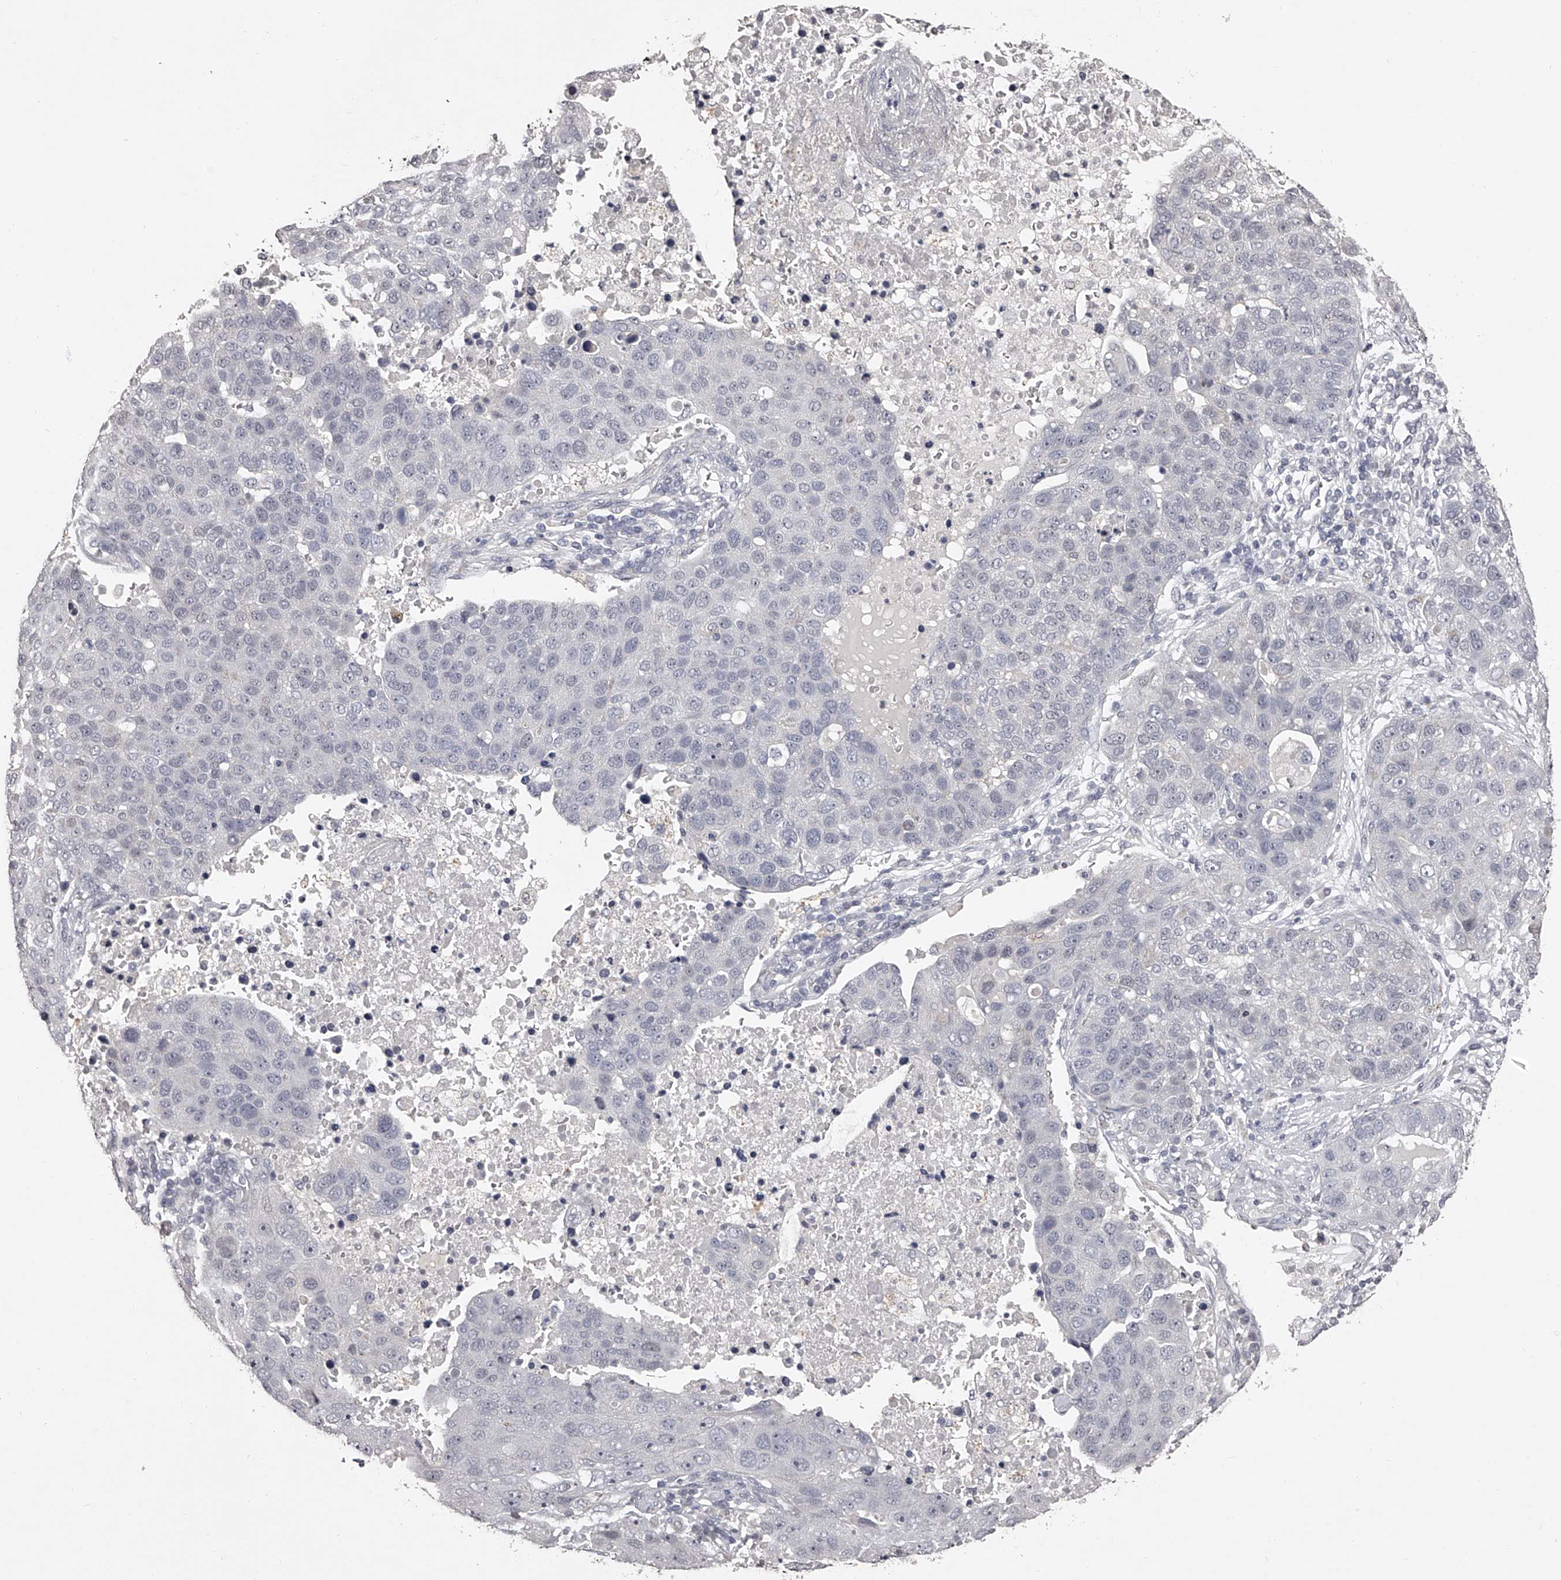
{"staining": {"intensity": "negative", "quantity": "none", "location": "none"}, "tissue": "pancreatic cancer", "cell_type": "Tumor cells", "image_type": "cancer", "snomed": [{"axis": "morphology", "description": "Adenocarcinoma, NOS"}, {"axis": "topography", "description": "Pancreas"}], "caption": "A high-resolution photomicrograph shows IHC staining of adenocarcinoma (pancreatic), which exhibits no significant staining in tumor cells. The staining was performed using DAB to visualize the protein expression in brown, while the nuclei were stained in blue with hematoxylin (Magnification: 20x).", "gene": "NT5DC1", "patient": {"sex": "female", "age": 61}}